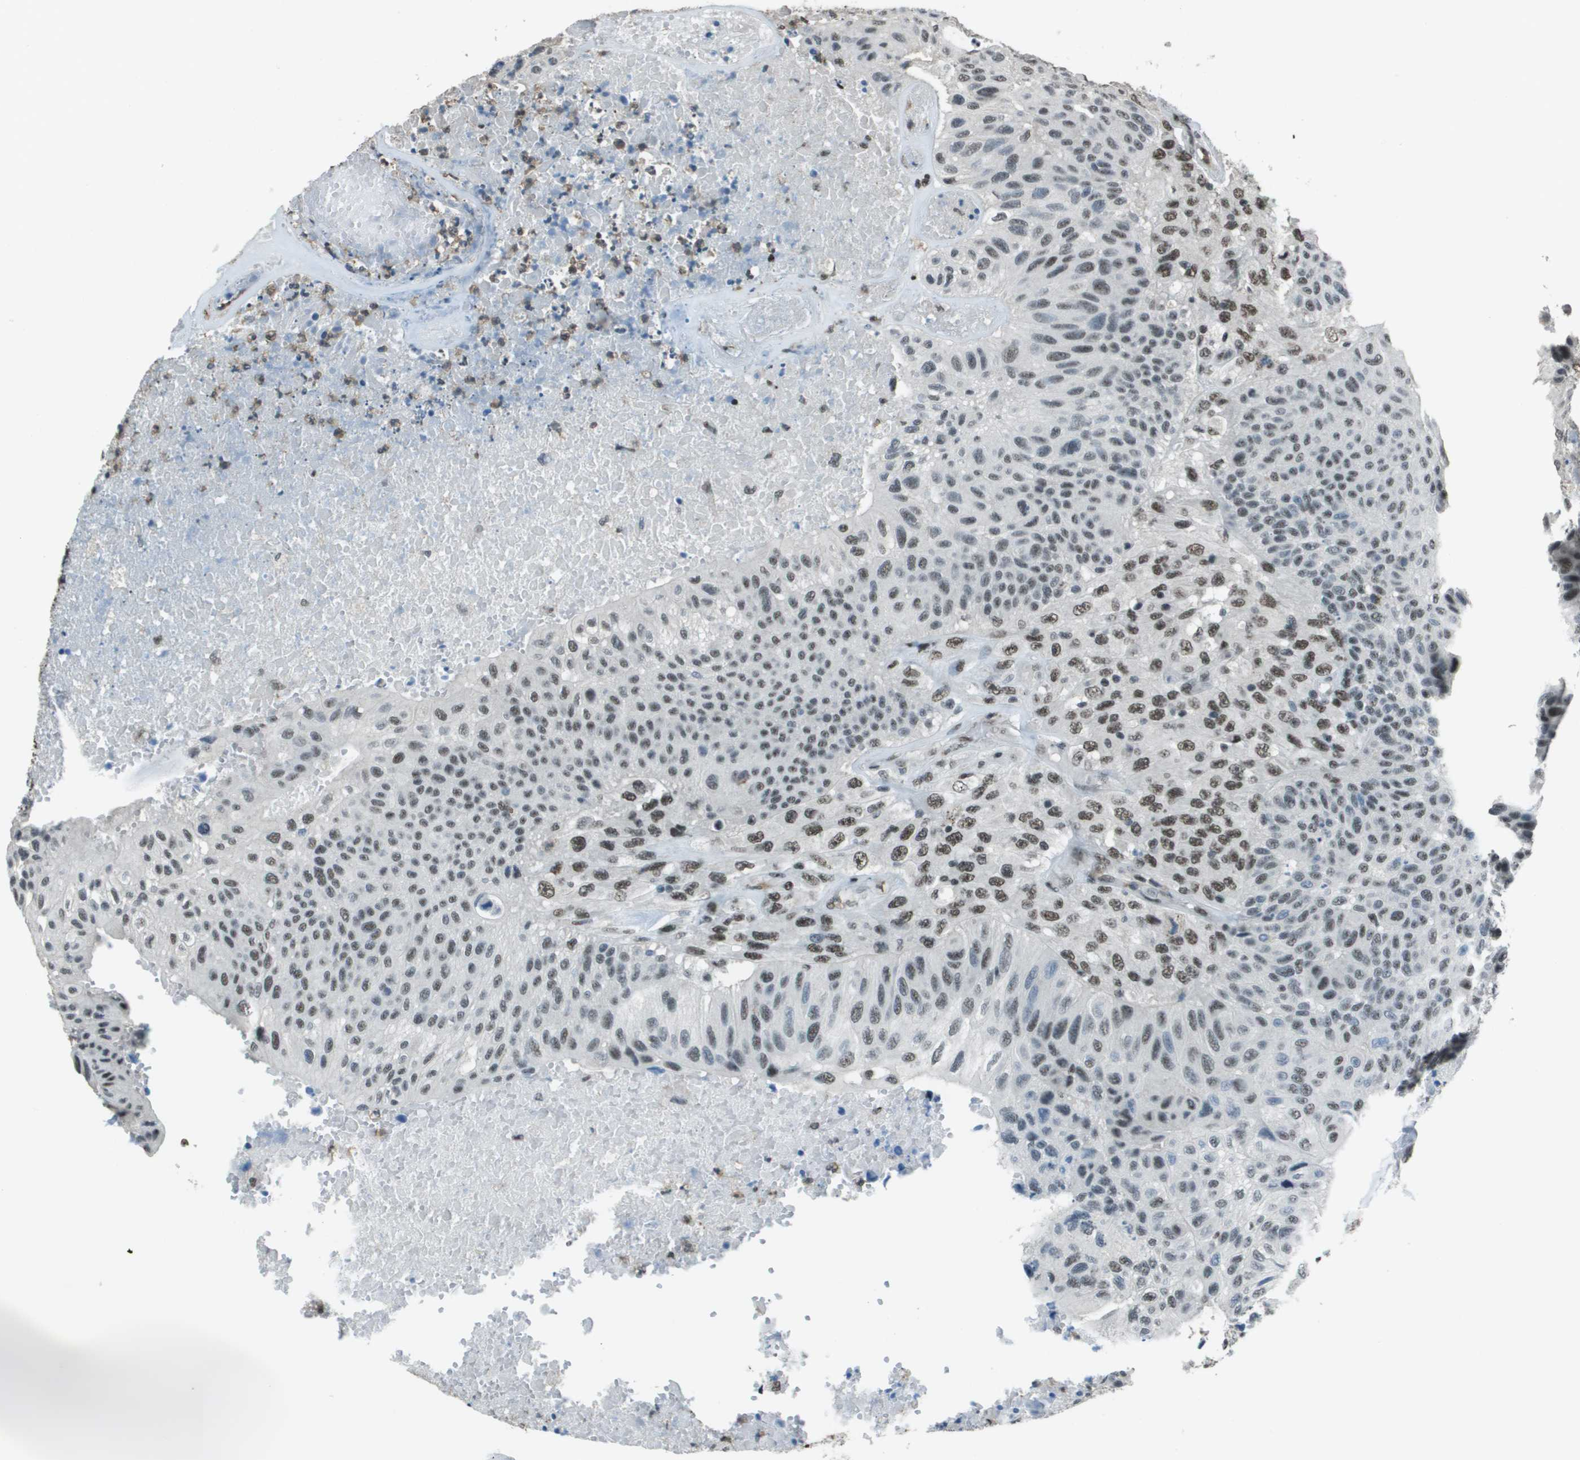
{"staining": {"intensity": "moderate", "quantity": "25%-75%", "location": "nuclear"}, "tissue": "urothelial cancer", "cell_type": "Tumor cells", "image_type": "cancer", "snomed": [{"axis": "morphology", "description": "Urothelial carcinoma, High grade"}, {"axis": "topography", "description": "Urinary bladder"}], "caption": "This histopathology image demonstrates immunohistochemistry staining of urothelial carcinoma (high-grade), with medium moderate nuclear staining in about 25%-75% of tumor cells.", "gene": "DEPDC1", "patient": {"sex": "male", "age": 66}}